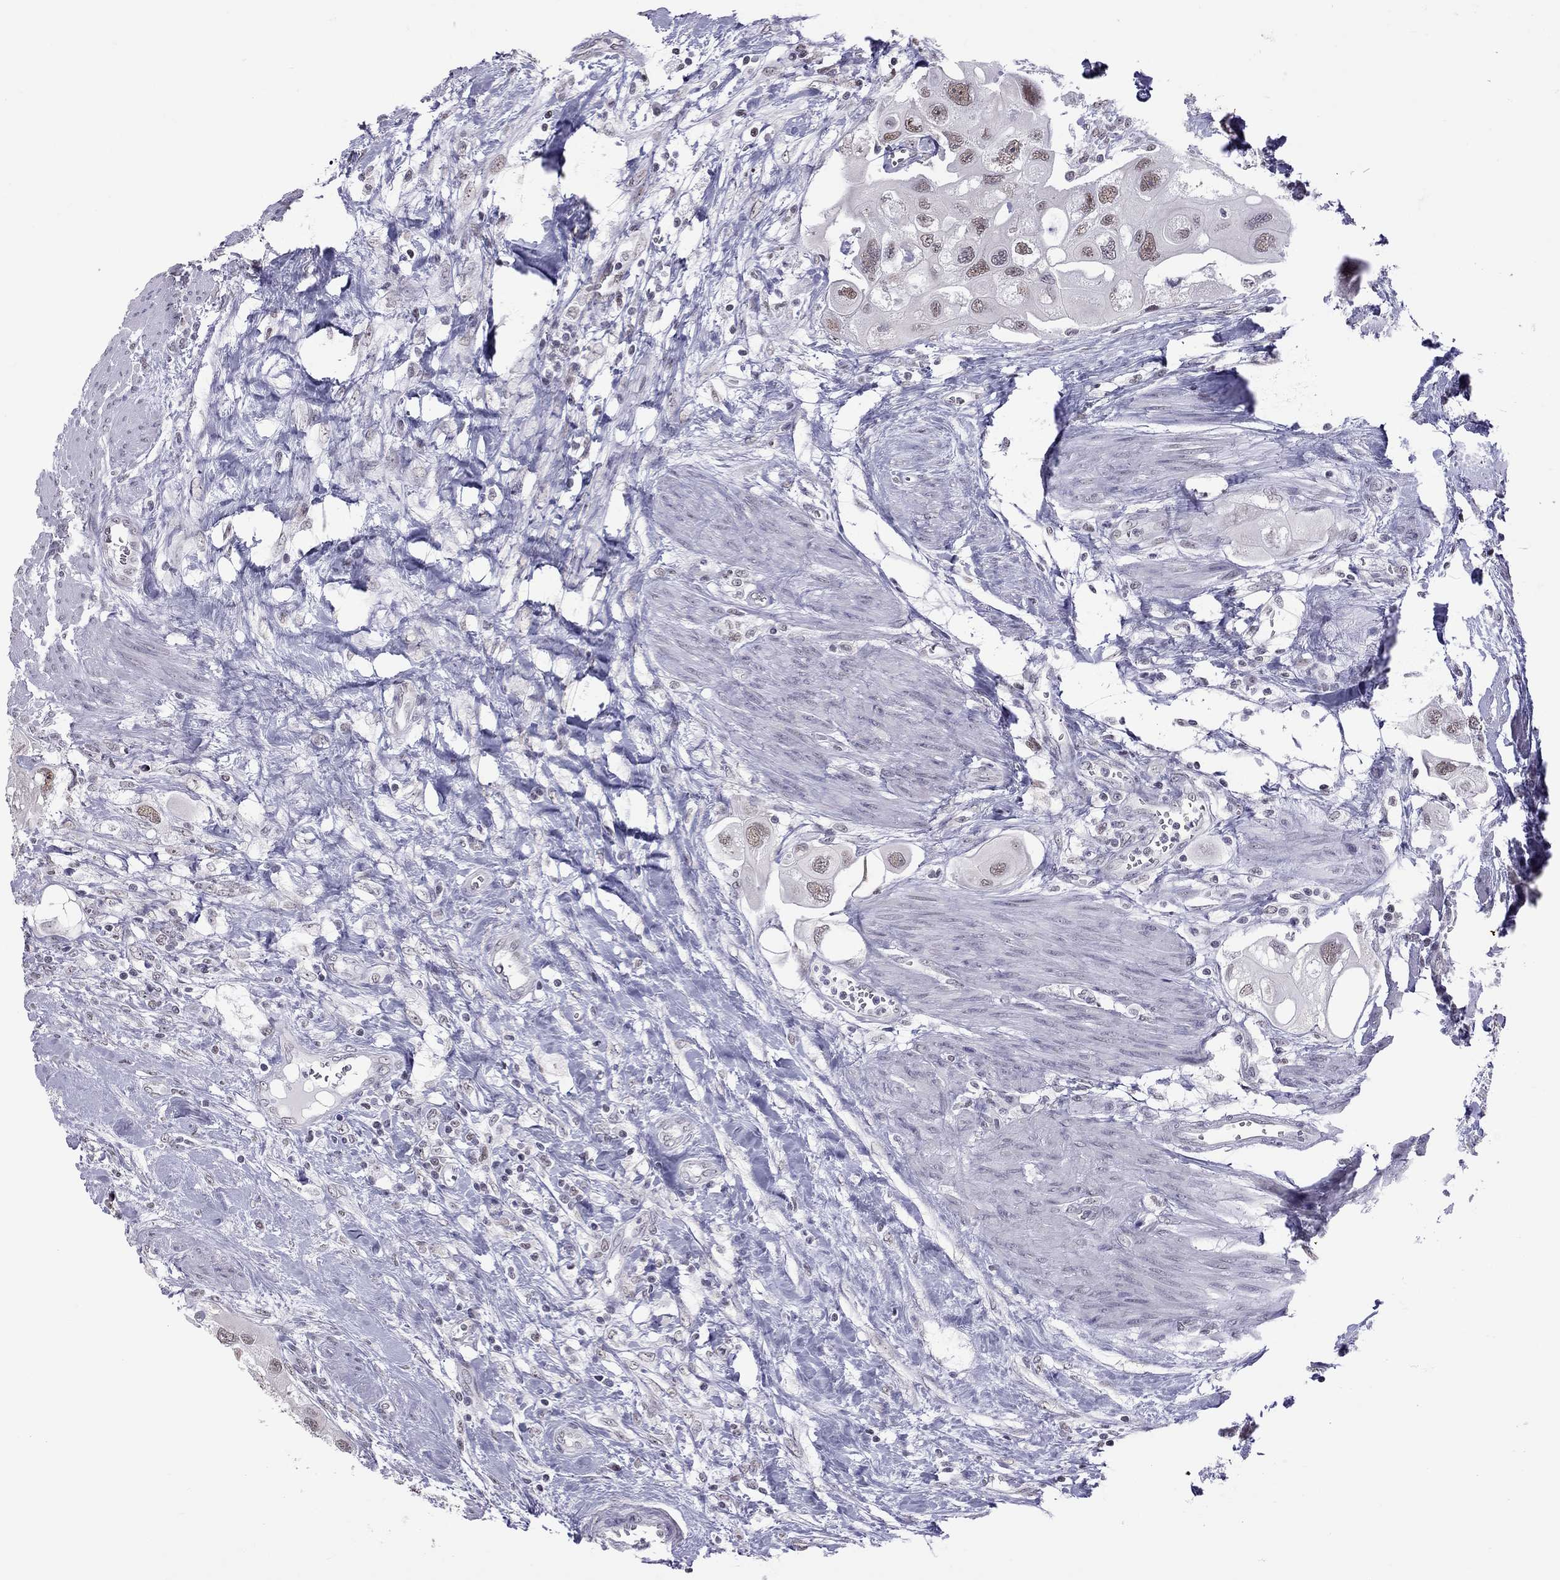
{"staining": {"intensity": "moderate", "quantity": "25%-75%", "location": "nuclear"}, "tissue": "urothelial cancer", "cell_type": "Tumor cells", "image_type": "cancer", "snomed": [{"axis": "morphology", "description": "Urothelial carcinoma, High grade"}, {"axis": "topography", "description": "Urinary bladder"}], "caption": "IHC micrograph of neoplastic tissue: human urothelial cancer stained using immunohistochemistry exhibits medium levels of moderate protein expression localized specifically in the nuclear of tumor cells, appearing as a nuclear brown color.", "gene": "PPP1R3A", "patient": {"sex": "male", "age": 59}}